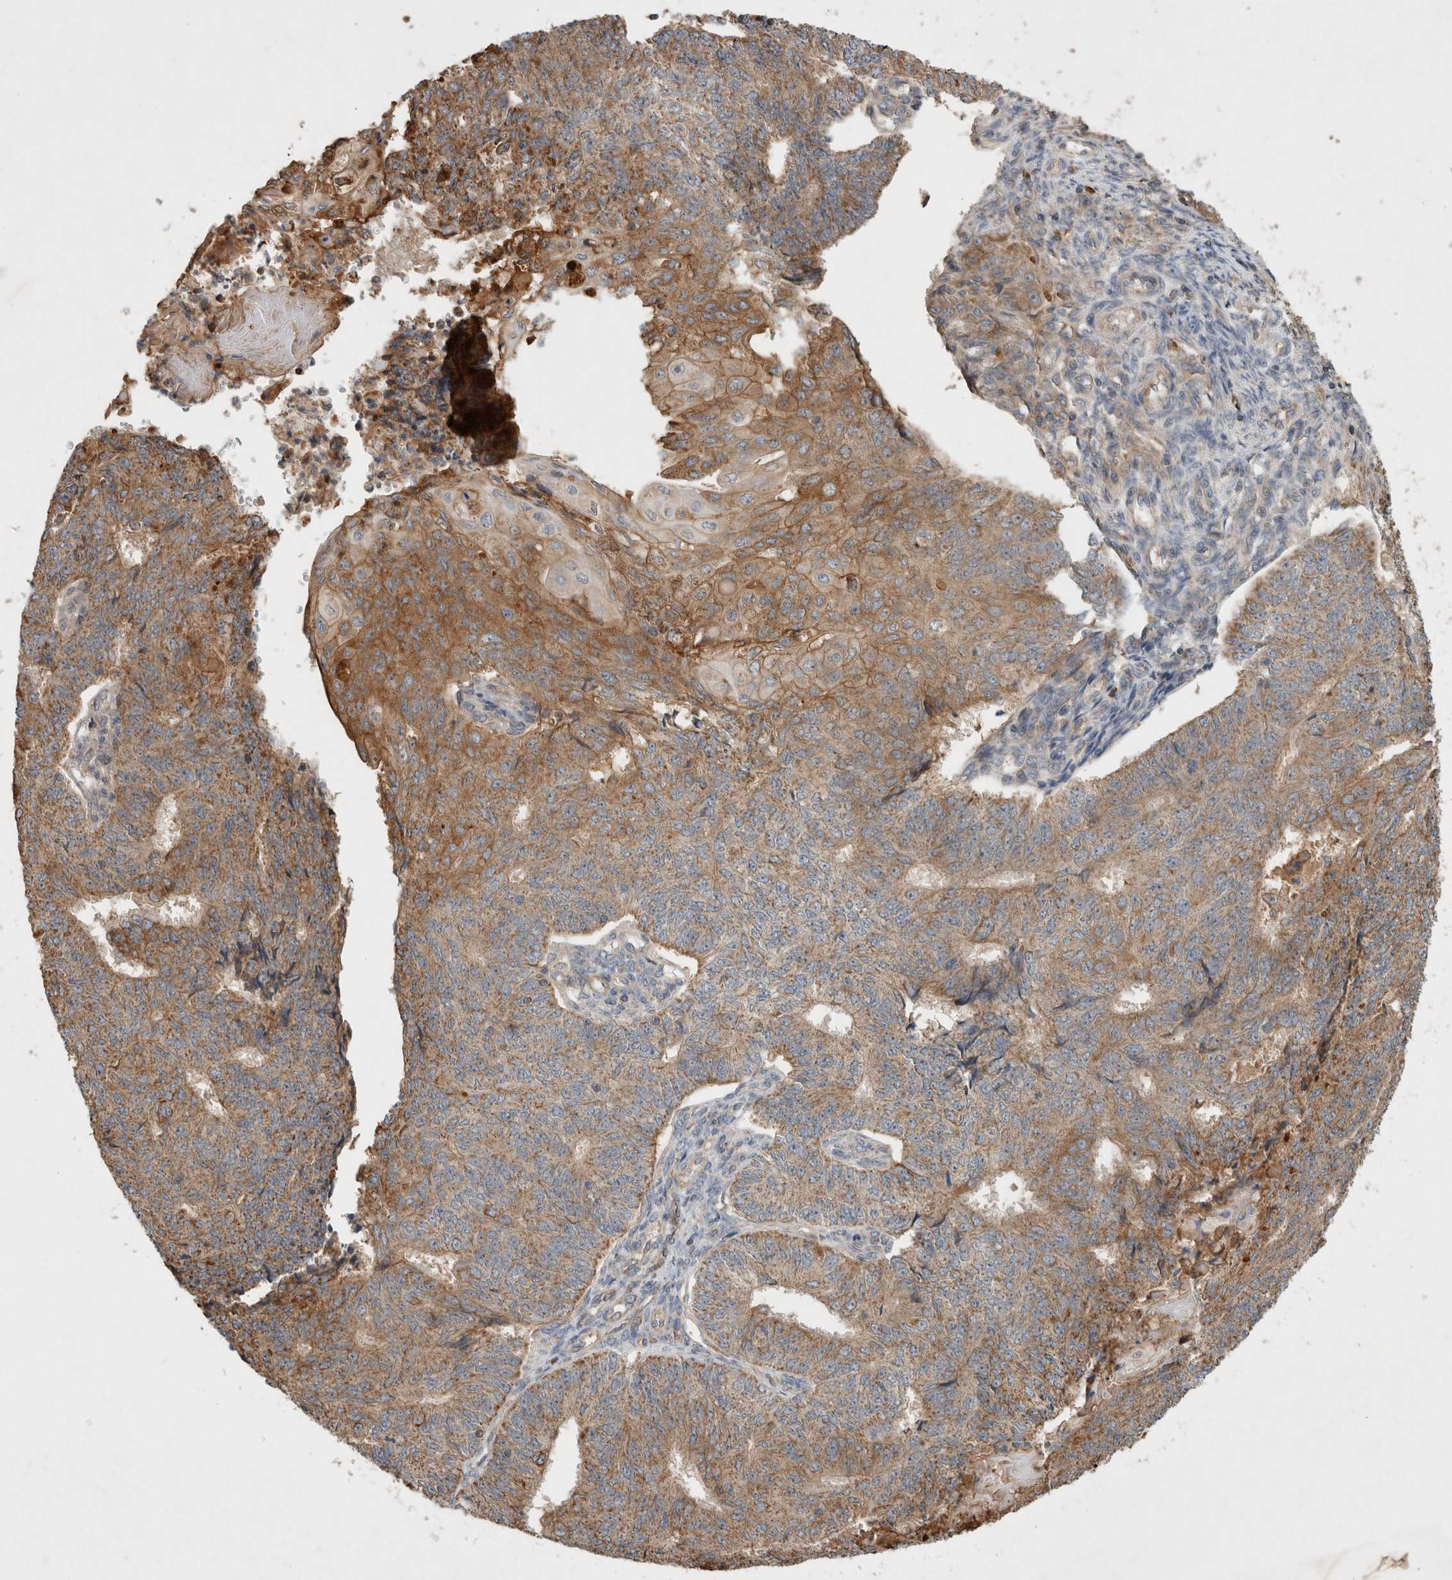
{"staining": {"intensity": "moderate", "quantity": "25%-75%", "location": "cytoplasmic/membranous"}, "tissue": "endometrial cancer", "cell_type": "Tumor cells", "image_type": "cancer", "snomed": [{"axis": "morphology", "description": "Adenocarcinoma, NOS"}, {"axis": "topography", "description": "Endometrium"}], "caption": "Tumor cells exhibit medium levels of moderate cytoplasmic/membranous staining in about 25%-75% of cells in human endometrial cancer (adenocarcinoma).", "gene": "SERAC1", "patient": {"sex": "female", "age": 32}}